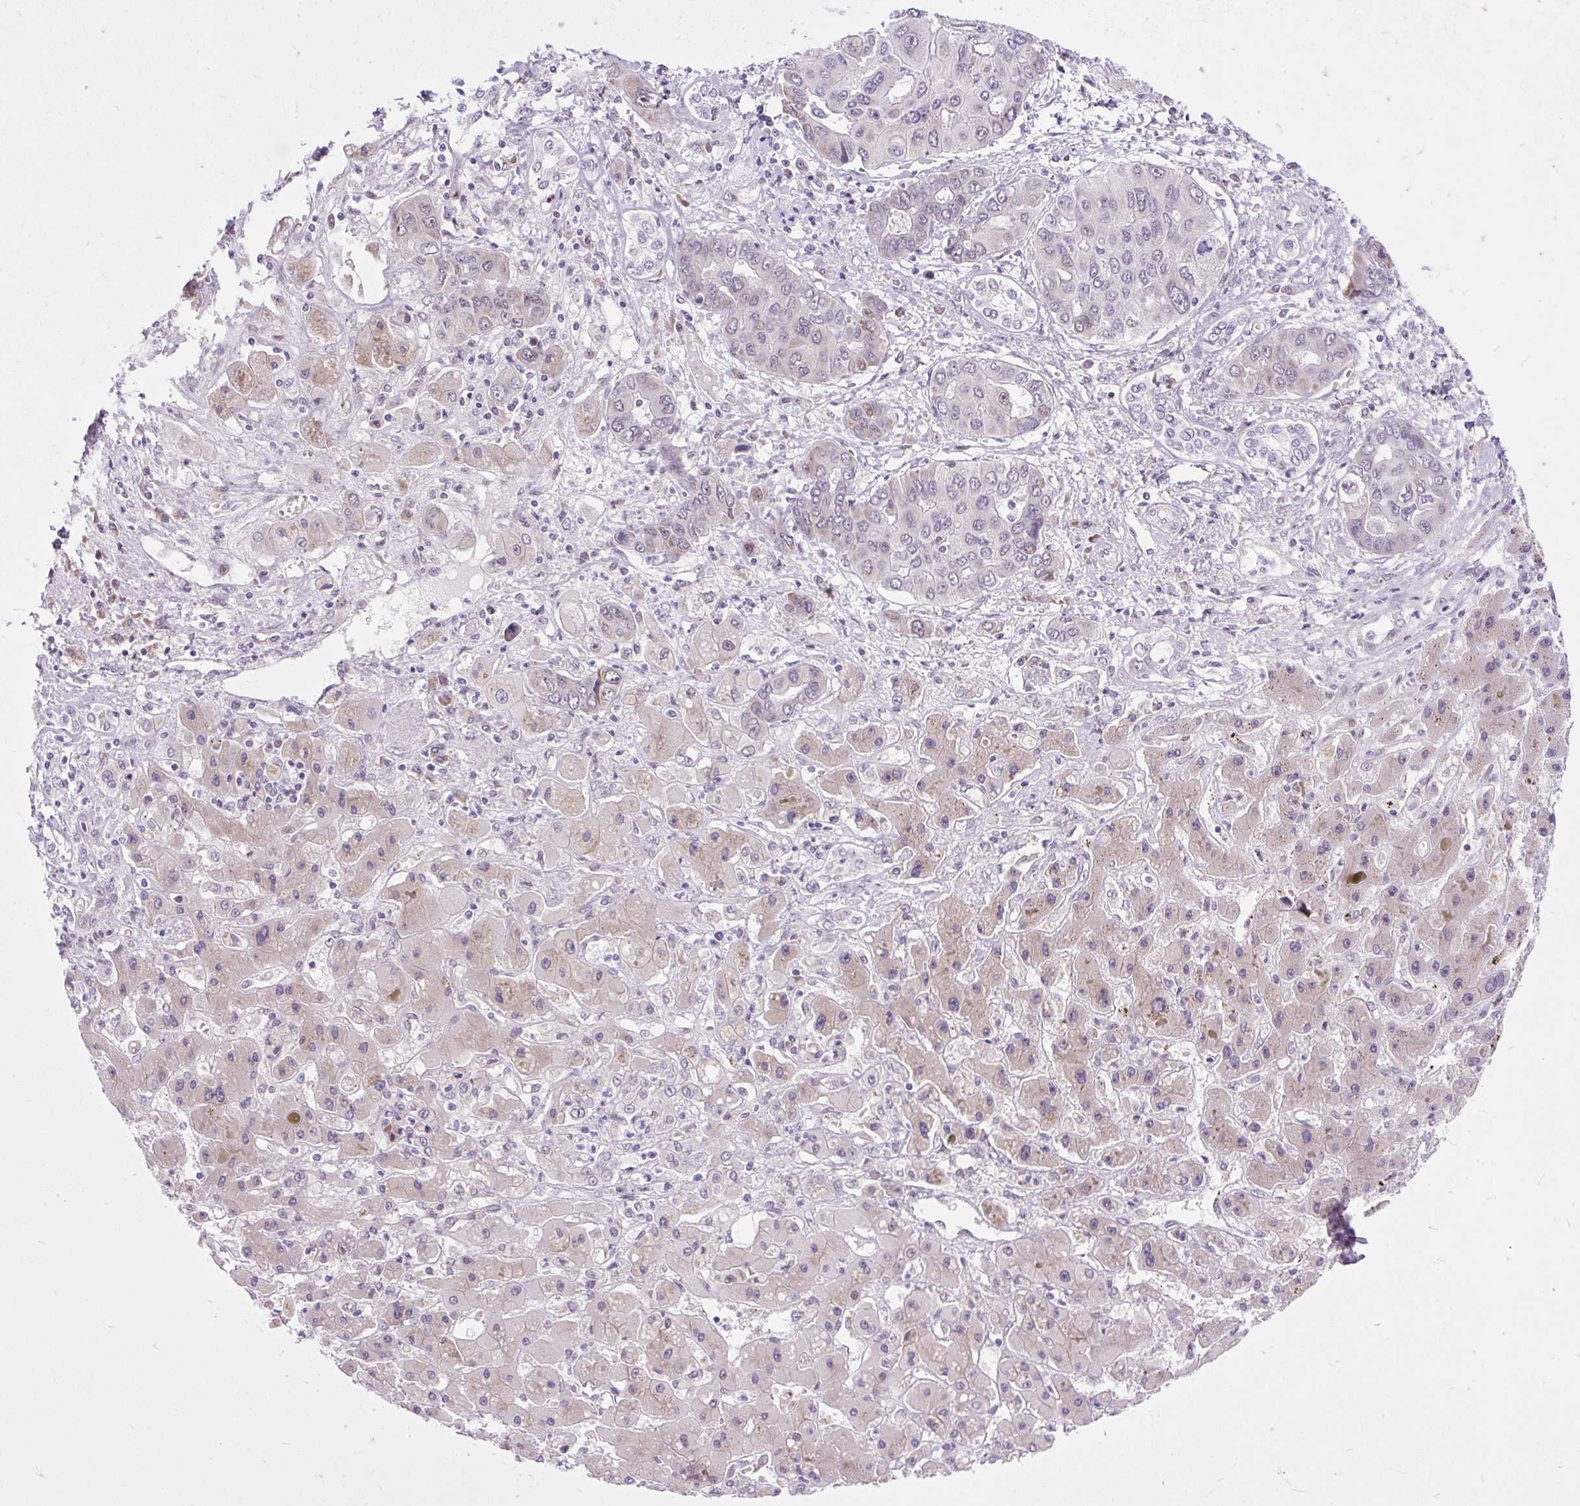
{"staining": {"intensity": "weak", "quantity": "<25%", "location": "nuclear"}, "tissue": "liver cancer", "cell_type": "Tumor cells", "image_type": "cancer", "snomed": [{"axis": "morphology", "description": "Cholangiocarcinoma"}, {"axis": "topography", "description": "Liver"}], "caption": "Immunohistochemistry (IHC) of human liver cancer exhibits no positivity in tumor cells.", "gene": "CLK2", "patient": {"sex": "male", "age": 67}}